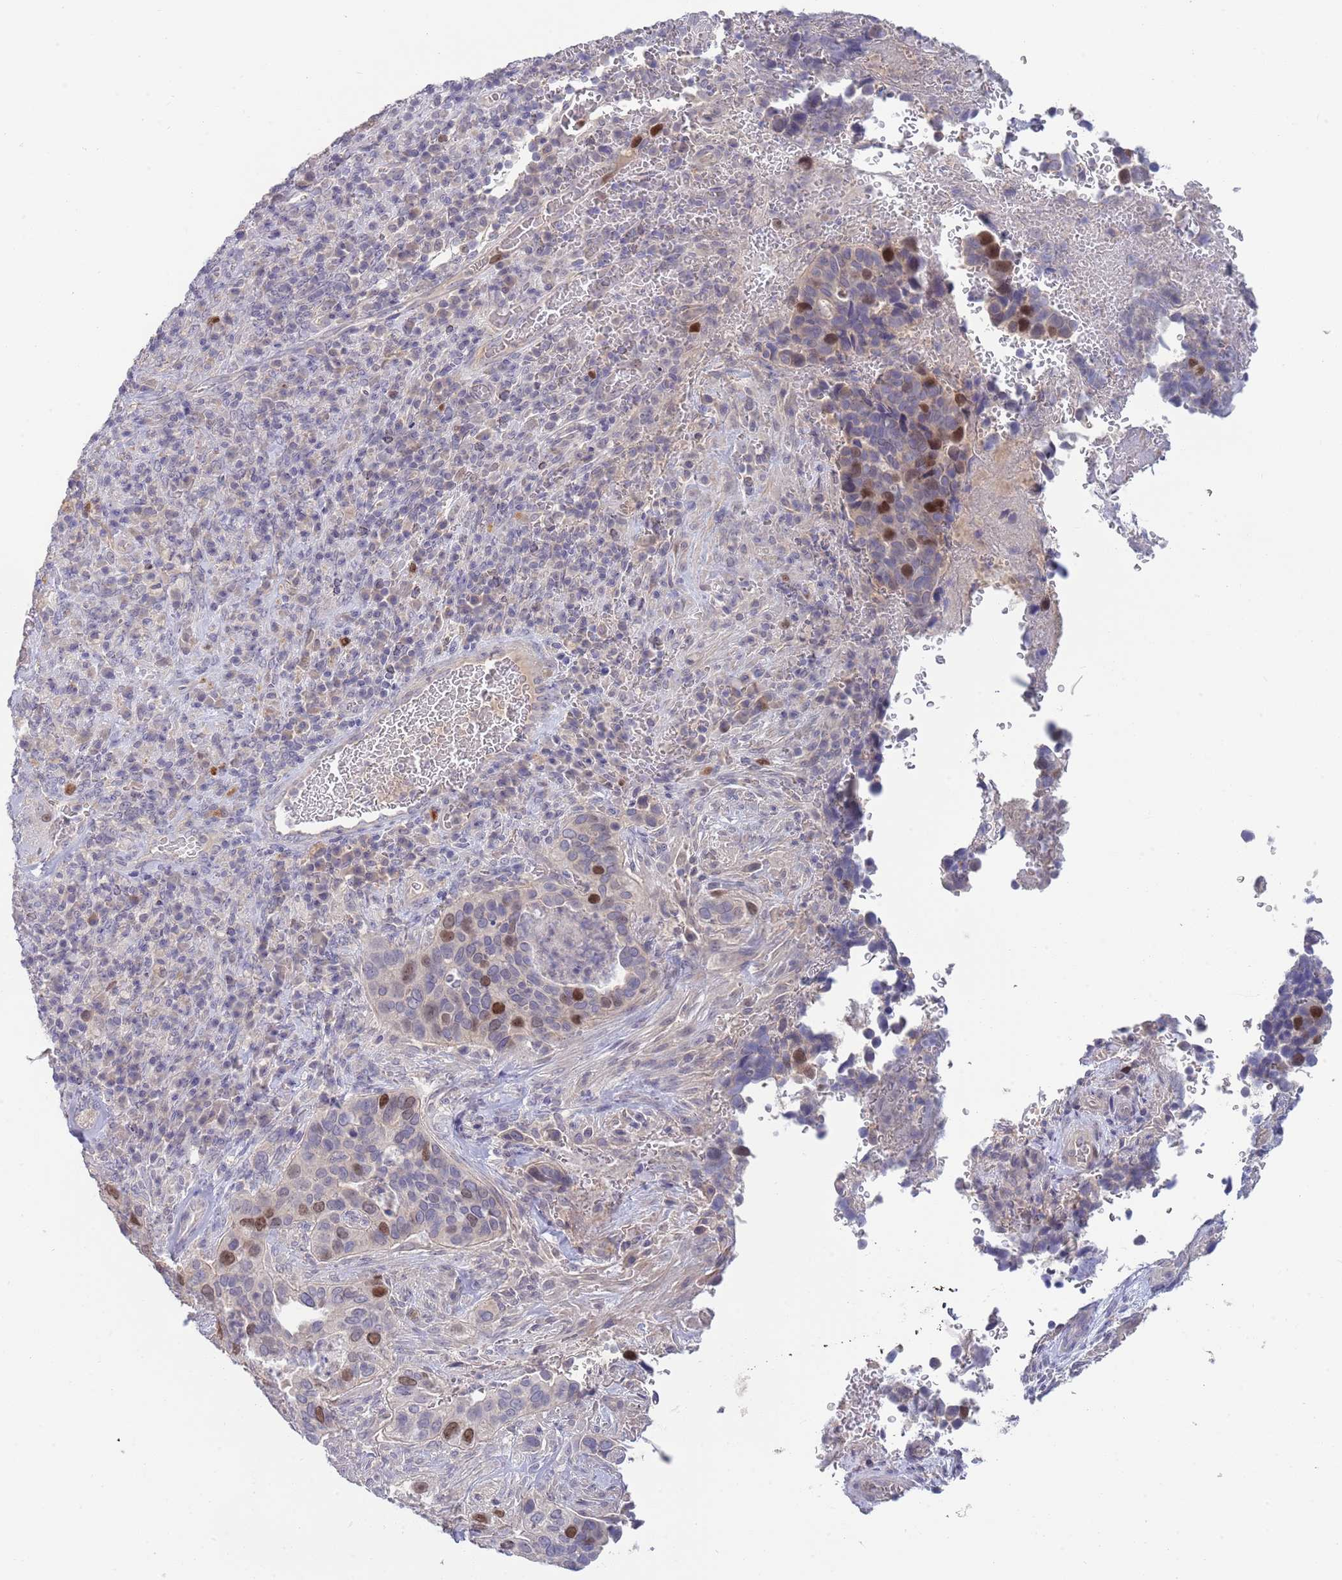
{"staining": {"intensity": "strong", "quantity": "<25%", "location": "nuclear"}, "tissue": "cervical cancer", "cell_type": "Tumor cells", "image_type": "cancer", "snomed": [{"axis": "morphology", "description": "Squamous cell carcinoma, NOS"}, {"axis": "topography", "description": "Cervix"}], "caption": "Strong nuclear positivity for a protein is seen in about <25% of tumor cells of cervical squamous cell carcinoma using immunohistochemistry (IHC).", "gene": "PIMREG", "patient": {"sex": "female", "age": 38}}